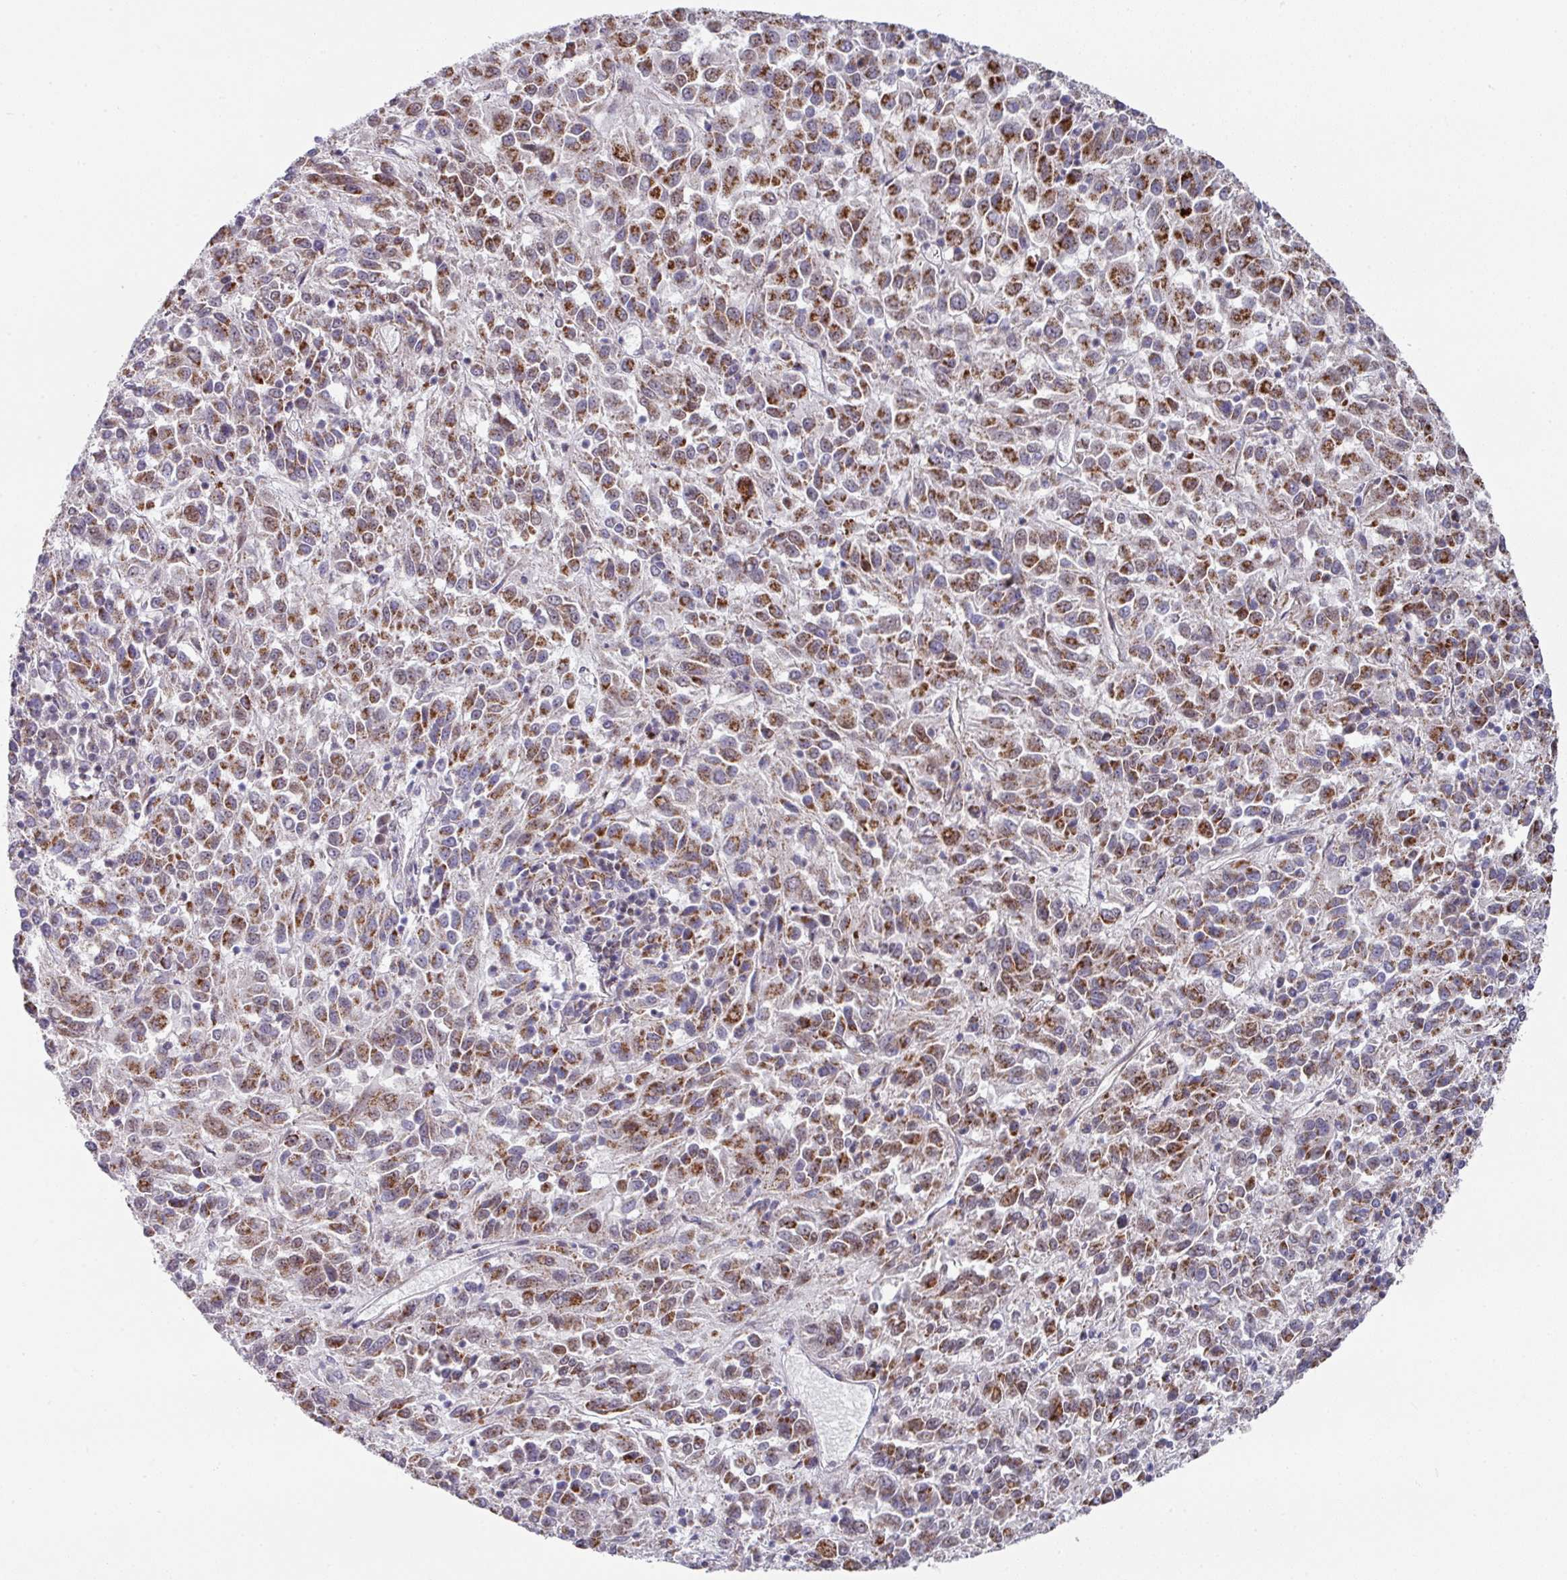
{"staining": {"intensity": "strong", "quantity": "25%-75%", "location": "cytoplasmic/membranous"}, "tissue": "melanoma", "cell_type": "Tumor cells", "image_type": "cancer", "snomed": [{"axis": "morphology", "description": "Malignant melanoma, Metastatic site"}, {"axis": "topography", "description": "Lung"}], "caption": "Immunohistochemistry (IHC) micrograph of neoplastic tissue: melanoma stained using immunohistochemistry (IHC) exhibits high levels of strong protein expression localized specifically in the cytoplasmic/membranous of tumor cells, appearing as a cytoplasmic/membranous brown color.", "gene": "CBX7", "patient": {"sex": "male", "age": 64}}